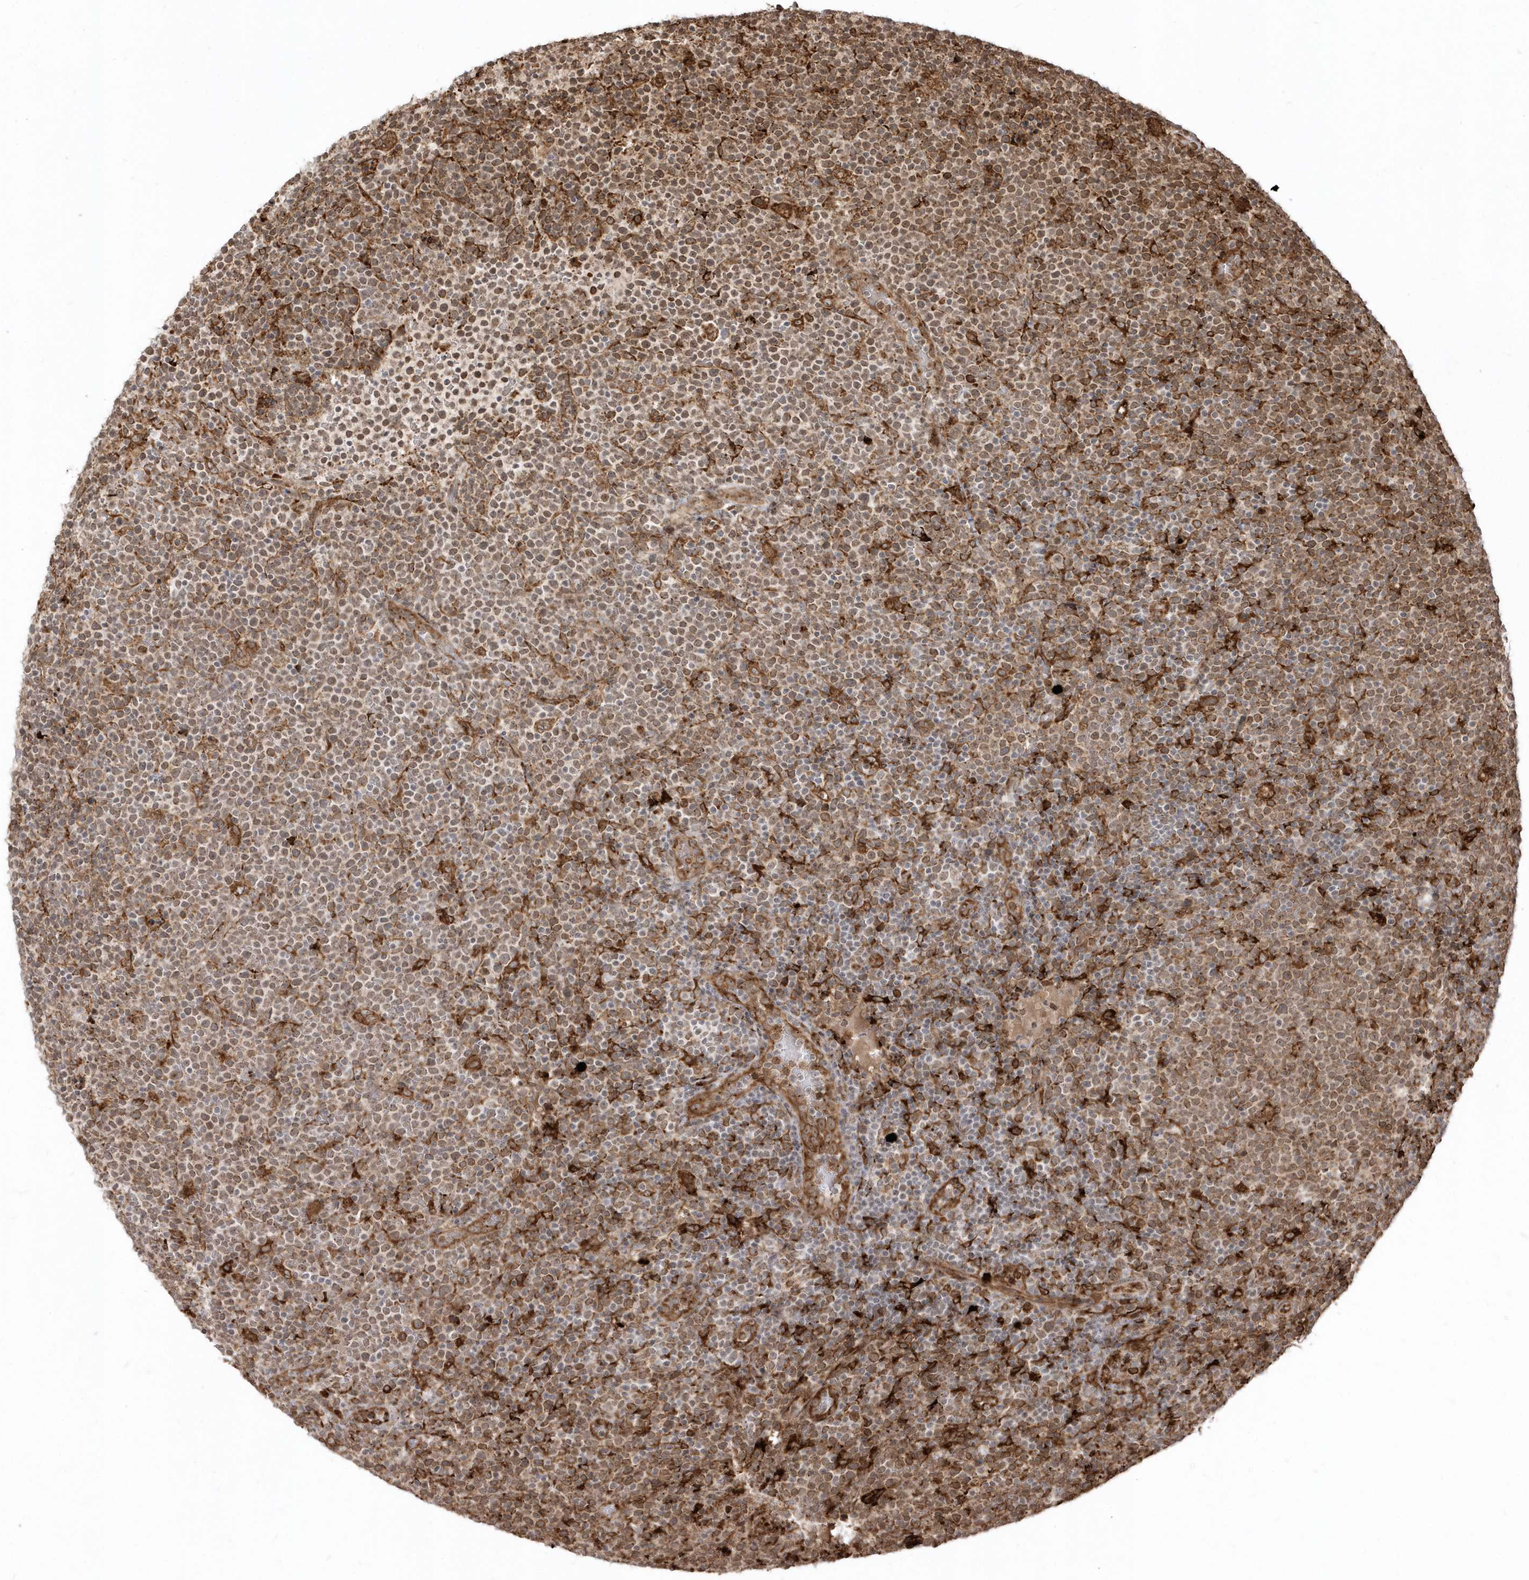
{"staining": {"intensity": "moderate", "quantity": ">75%", "location": "cytoplasmic/membranous"}, "tissue": "lymphoma", "cell_type": "Tumor cells", "image_type": "cancer", "snomed": [{"axis": "morphology", "description": "Malignant lymphoma, non-Hodgkin's type, High grade"}, {"axis": "topography", "description": "Lymph node"}], "caption": "Moderate cytoplasmic/membranous expression for a protein is identified in approximately >75% of tumor cells of high-grade malignant lymphoma, non-Hodgkin's type using immunohistochemistry (IHC).", "gene": "EPC2", "patient": {"sex": "male", "age": 61}}